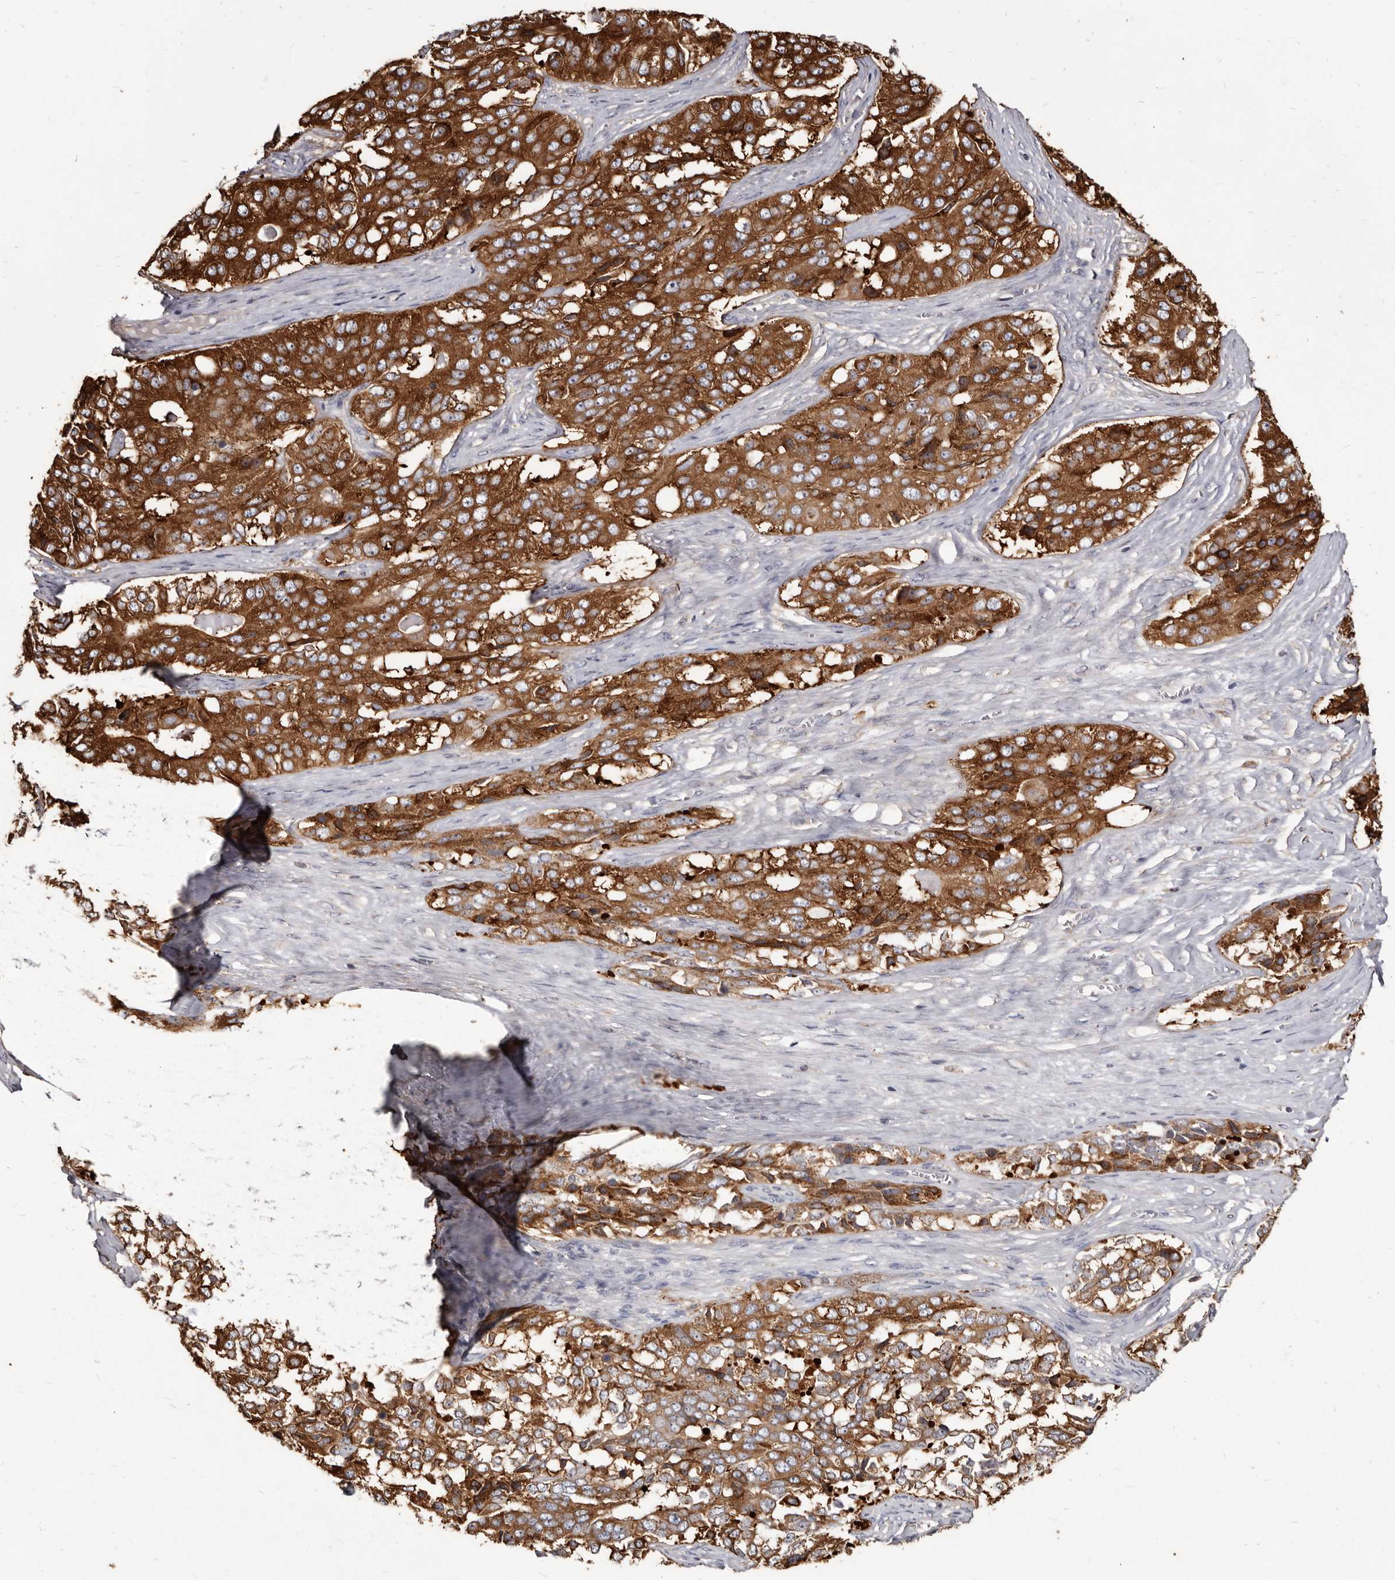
{"staining": {"intensity": "strong", "quantity": ">75%", "location": "cytoplasmic/membranous"}, "tissue": "ovarian cancer", "cell_type": "Tumor cells", "image_type": "cancer", "snomed": [{"axis": "morphology", "description": "Carcinoma, endometroid"}, {"axis": "topography", "description": "Ovary"}], "caption": "Immunohistochemistry (IHC) of human ovarian cancer (endometroid carcinoma) demonstrates high levels of strong cytoplasmic/membranous staining in approximately >75% of tumor cells. The staining was performed using DAB (3,3'-diaminobenzidine), with brown indicating positive protein expression. Nuclei are stained blue with hematoxylin.", "gene": "TPD52", "patient": {"sex": "female", "age": 51}}